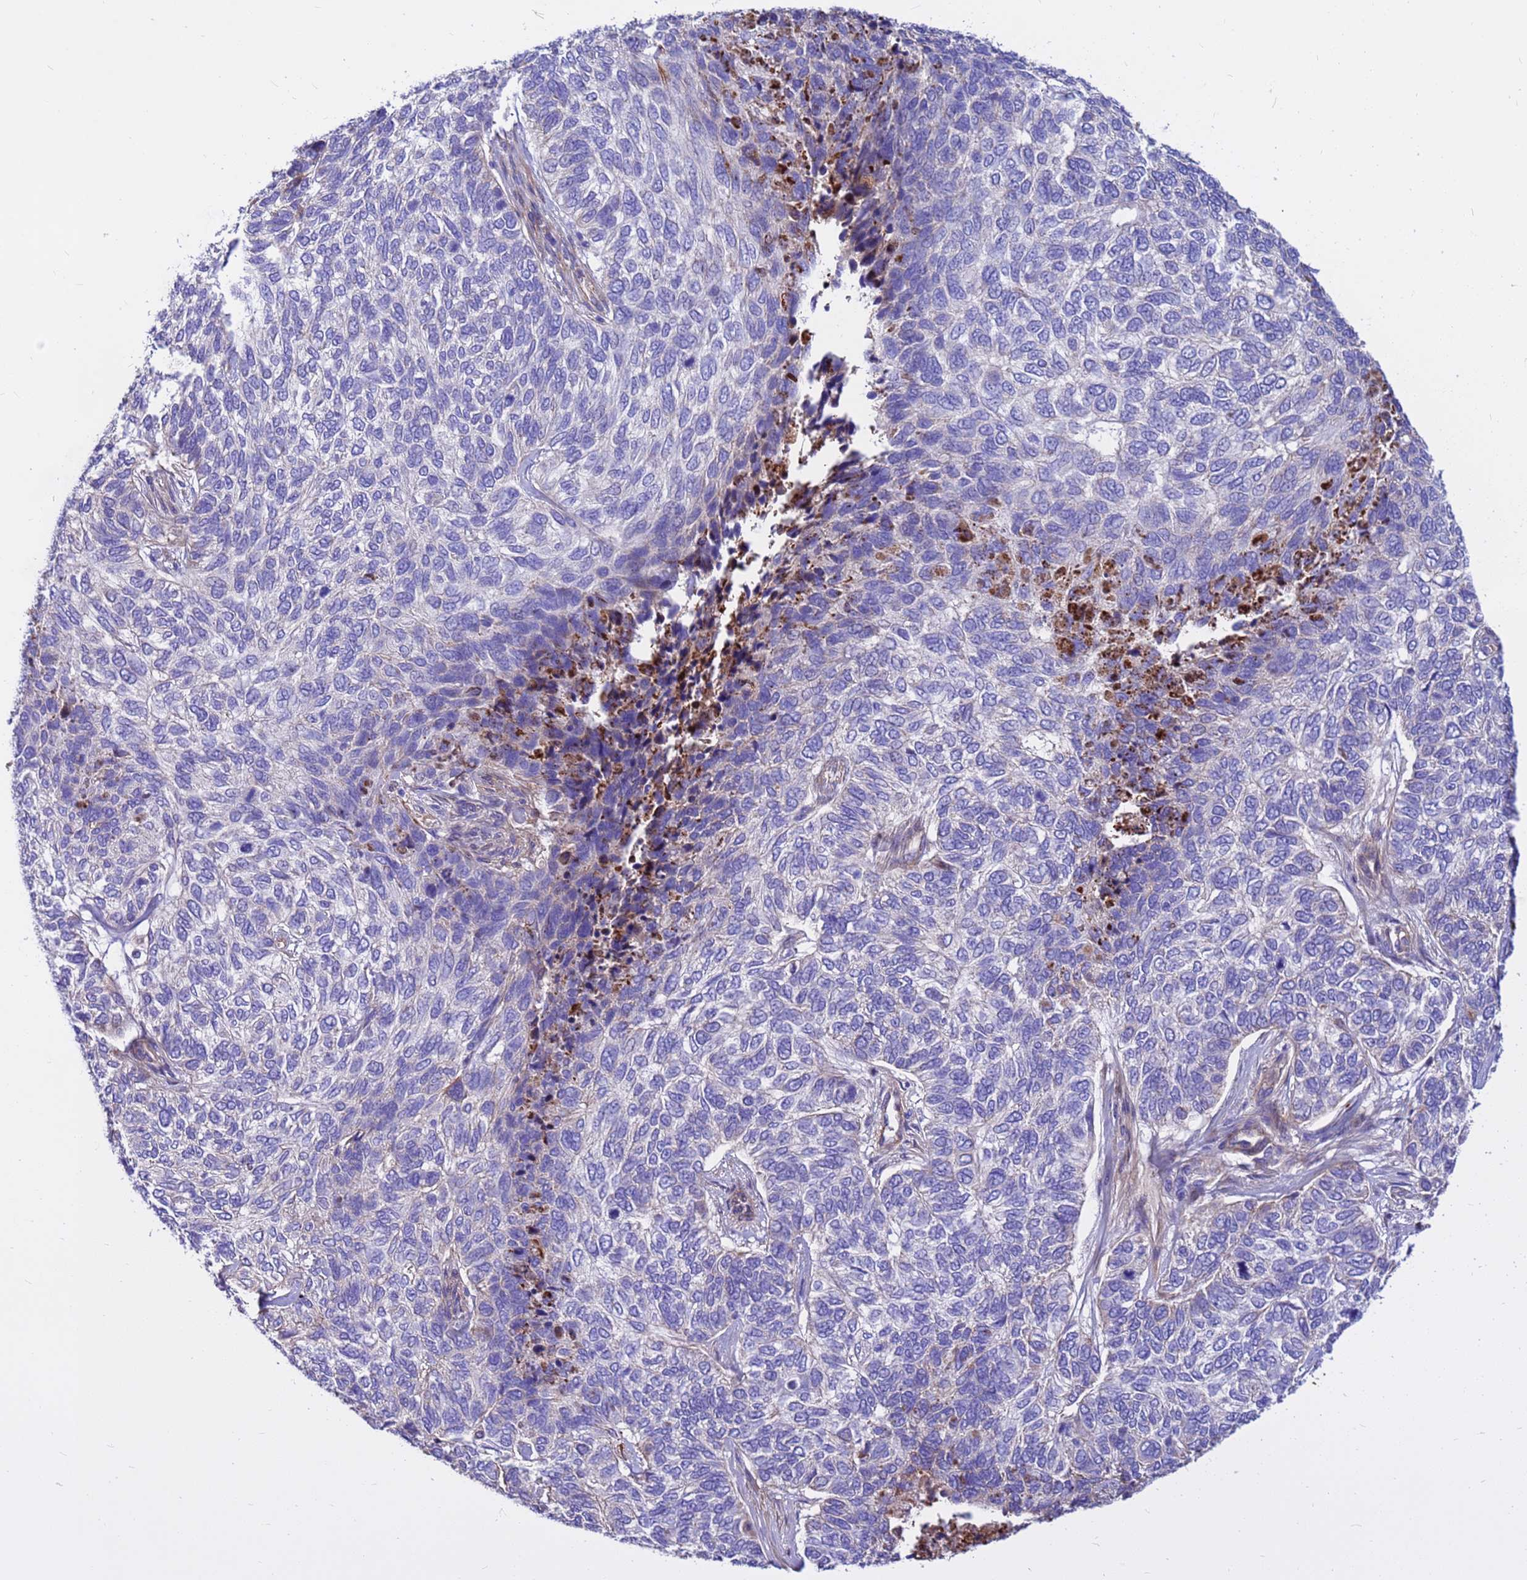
{"staining": {"intensity": "negative", "quantity": "none", "location": "none"}, "tissue": "skin cancer", "cell_type": "Tumor cells", "image_type": "cancer", "snomed": [{"axis": "morphology", "description": "Basal cell carcinoma"}, {"axis": "topography", "description": "Skin"}], "caption": "Human basal cell carcinoma (skin) stained for a protein using IHC exhibits no expression in tumor cells.", "gene": "CRHBP", "patient": {"sex": "female", "age": 65}}